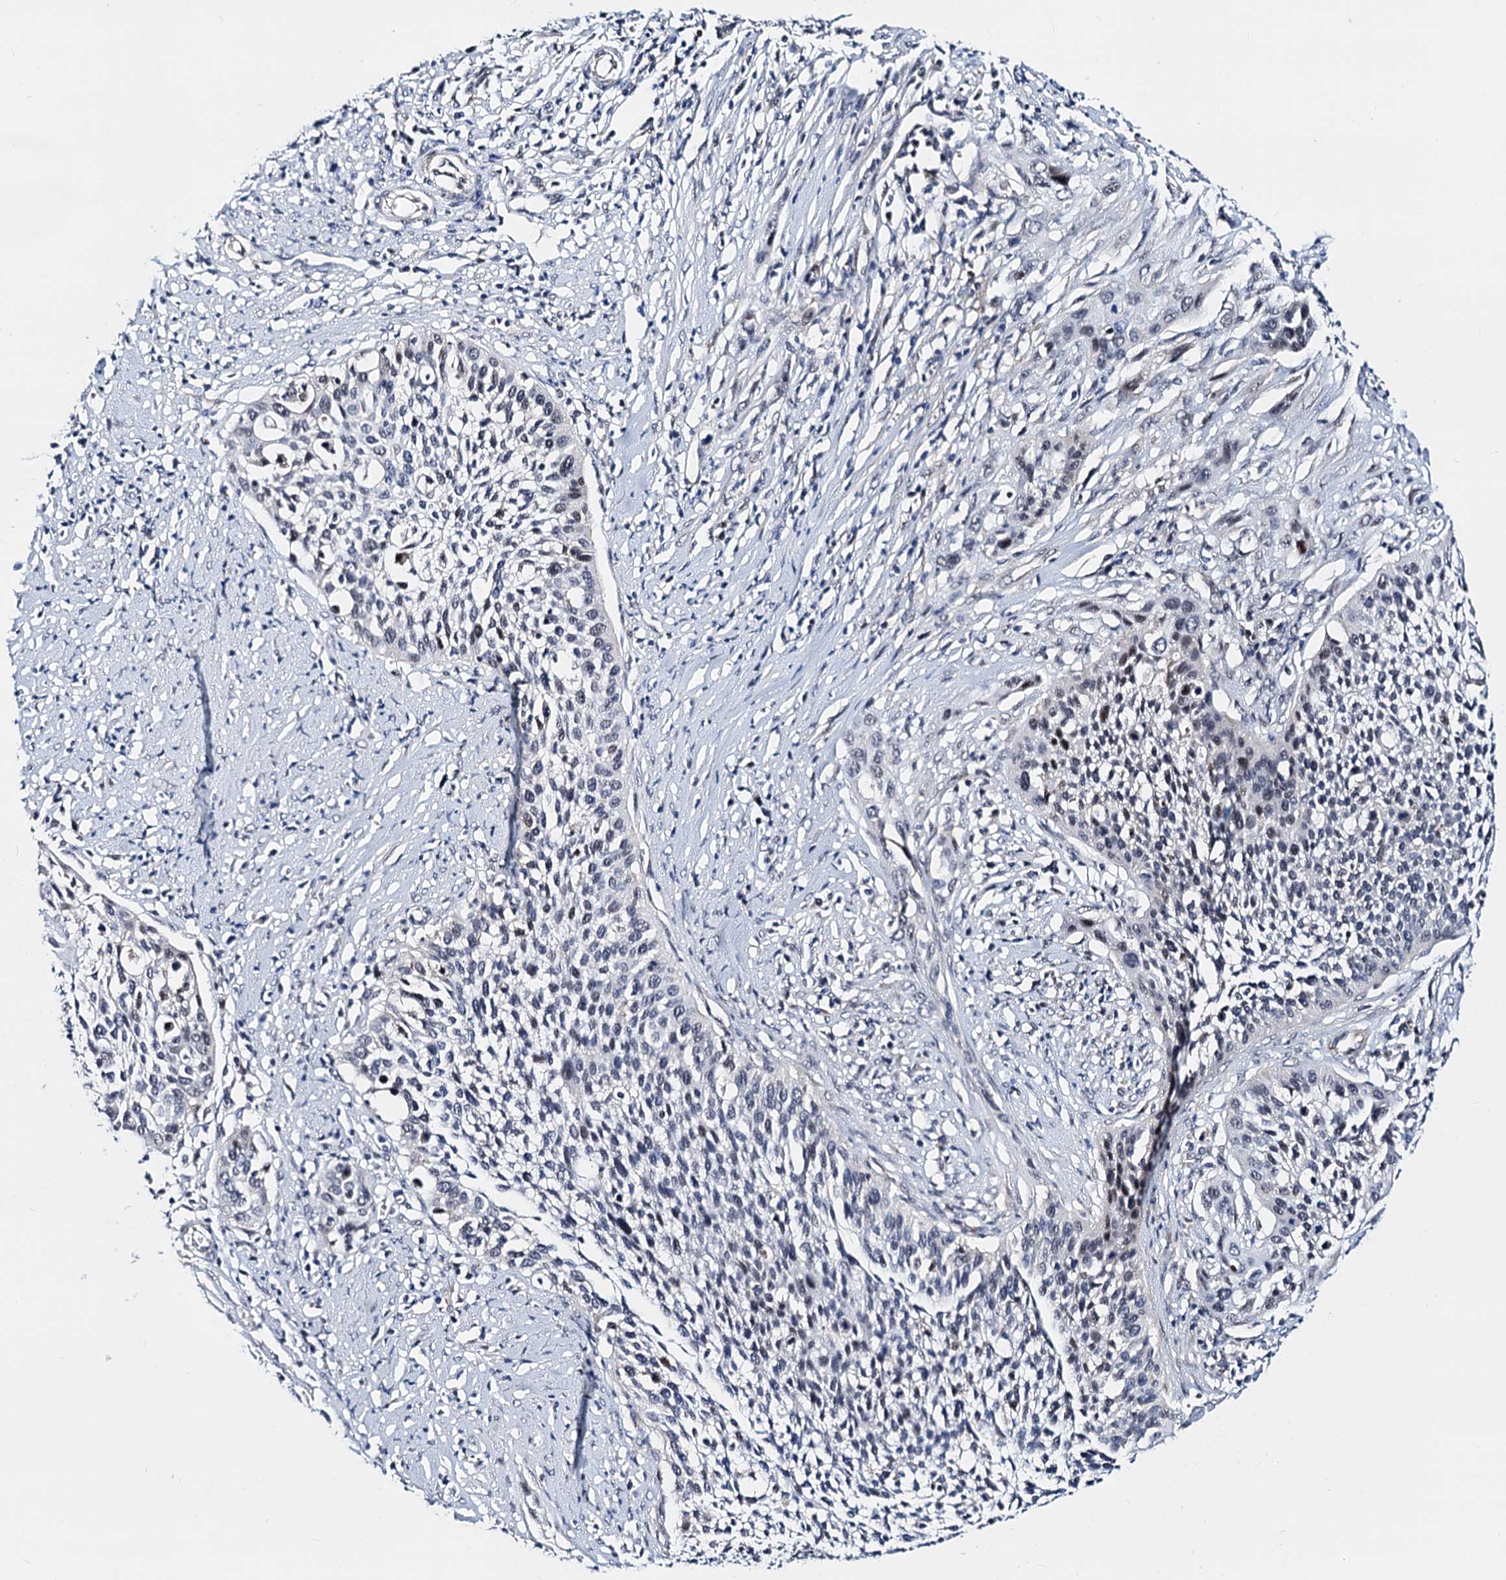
{"staining": {"intensity": "weak", "quantity": "<25%", "location": "nuclear"}, "tissue": "cervical cancer", "cell_type": "Tumor cells", "image_type": "cancer", "snomed": [{"axis": "morphology", "description": "Squamous cell carcinoma, NOS"}, {"axis": "topography", "description": "Cervix"}], "caption": "DAB immunohistochemical staining of human cervical squamous cell carcinoma reveals no significant positivity in tumor cells. The staining was performed using DAB to visualize the protein expression in brown, while the nuclei were stained in blue with hematoxylin (Magnification: 20x).", "gene": "COA4", "patient": {"sex": "female", "age": 34}}